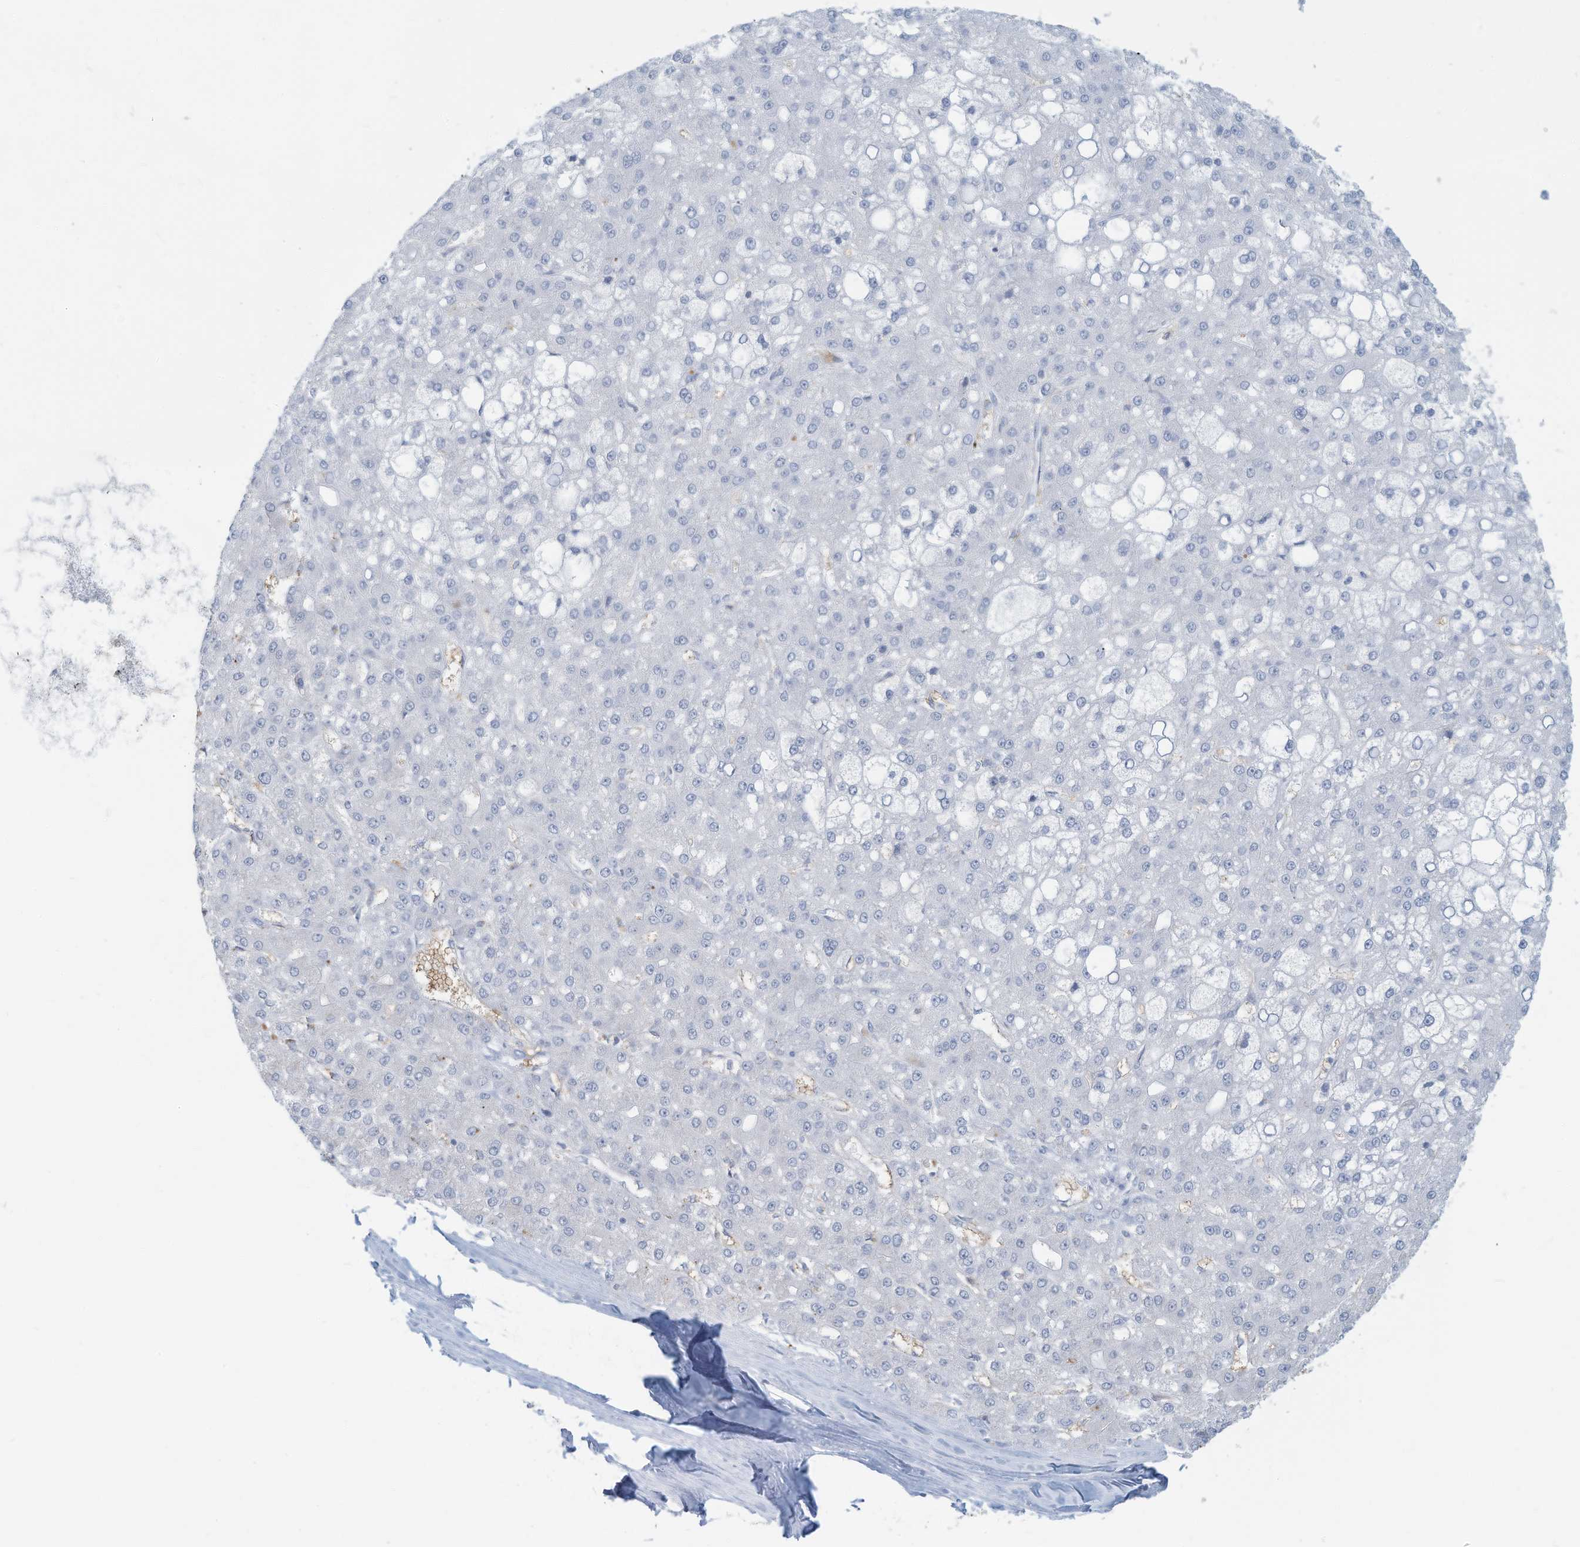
{"staining": {"intensity": "negative", "quantity": "none", "location": "none"}, "tissue": "liver cancer", "cell_type": "Tumor cells", "image_type": "cancer", "snomed": [{"axis": "morphology", "description": "Carcinoma, Hepatocellular, NOS"}, {"axis": "topography", "description": "Liver"}], "caption": "IHC micrograph of liver cancer (hepatocellular carcinoma) stained for a protein (brown), which exhibits no expression in tumor cells.", "gene": "ERI2", "patient": {"sex": "male", "age": 67}}